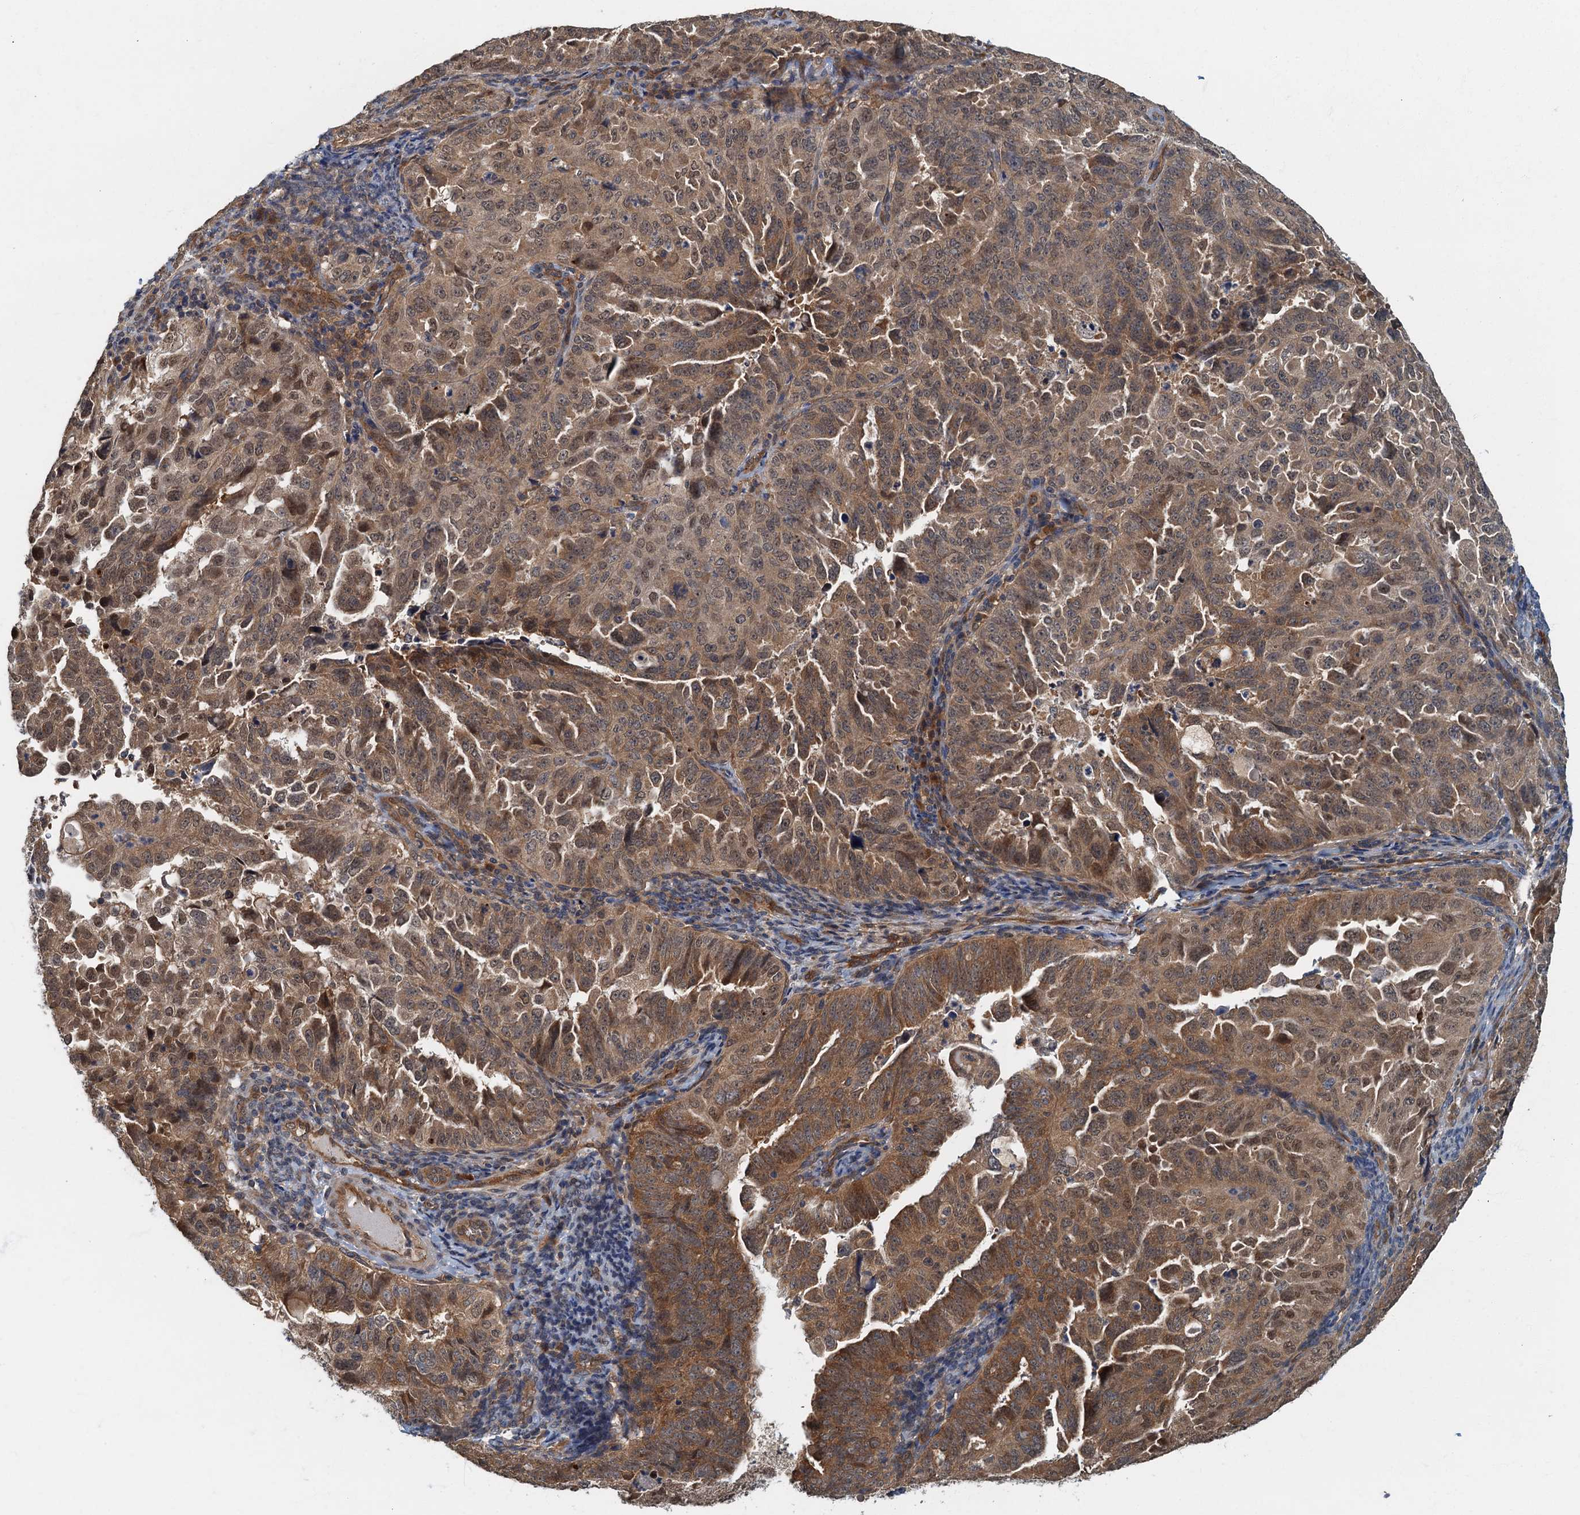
{"staining": {"intensity": "moderate", "quantity": ">75%", "location": "cytoplasmic/membranous,nuclear"}, "tissue": "endometrial cancer", "cell_type": "Tumor cells", "image_type": "cancer", "snomed": [{"axis": "morphology", "description": "Adenocarcinoma, NOS"}, {"axis": "topography", "description": "Endometrium"}], "caption": "Human adenocarcinoma (endometrial) stained with a protein marker displays moderate staining in tumor cells.", "gene": "TBCK", "patient": {"sex": "female", "age": 65}}